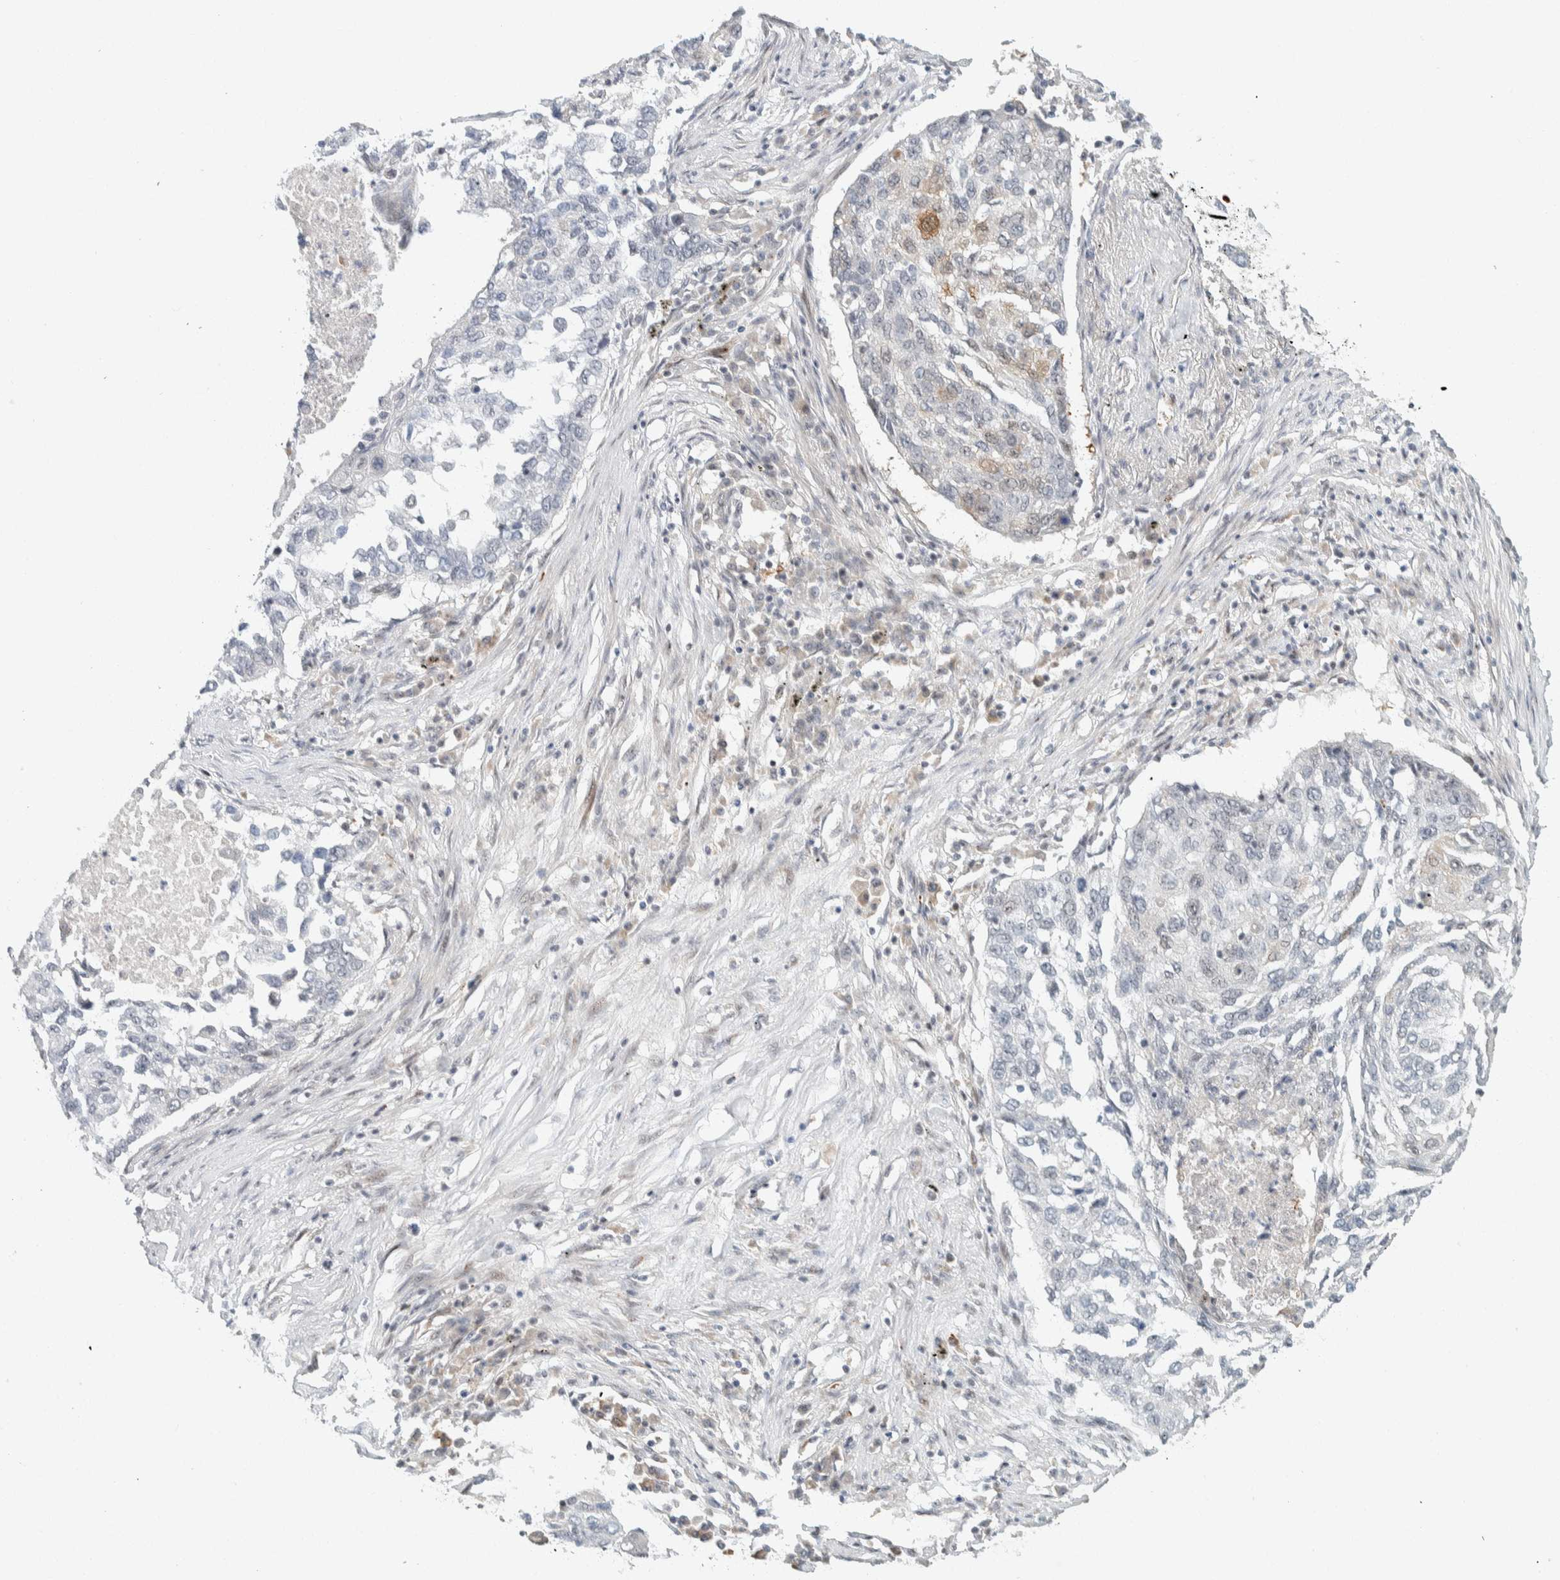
{"staining": {"intensity": "weak", "quantity": "<25%", "location": "nuclear"}, "tissue": "lung cancer", "cell_type": "Tumor cells", "image_type": "cancer", "snomed": [{"axis": "morphology", "description": "Squamous cell carcinoma, NOS"}, {"axis": "topography", "description": "Lung"}], "caption": "A histopathology image of lung squamous cell carcinoma stained for a protein displays no brown staining in tumor cells.", "gene": "ZBTB2", "patient": {"sex": "female", "age": 63}}